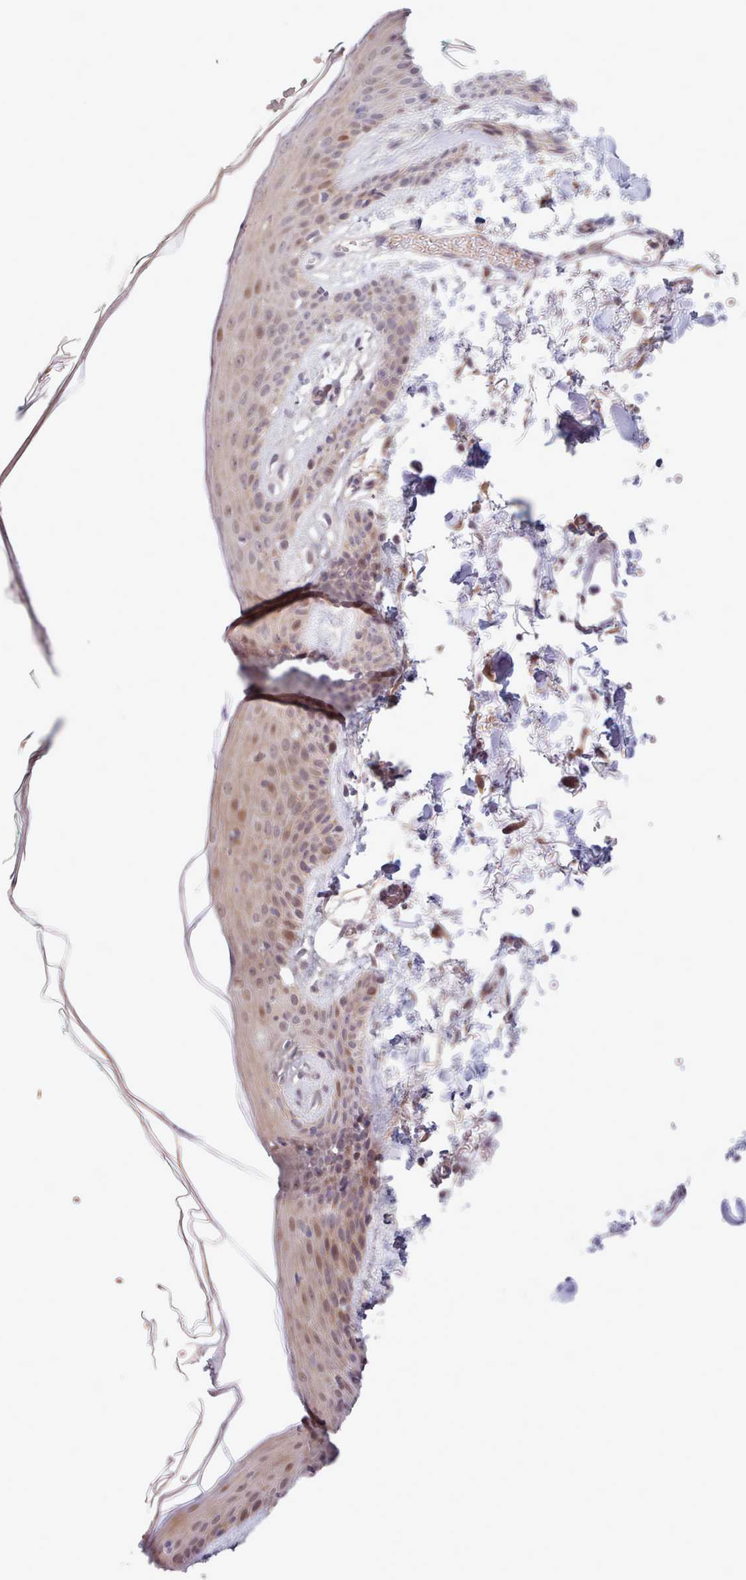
{"staining": {"intensity": "negative", "quantity": "none", "location": "none"}, "tissue": "skin", "cell_type": "Fibroblasts", "image_type": "normal", "snomed": [{"axis": "morphology", "description": "Normal tissue, NOS"}, {"axis": "topography", "description": "Skin"}], "caption": "The photomicrograph shows no staining of fibroblasts in normal skin. (DAB (3,3'-diaminobenzidine) immunohistochemistry (IHC), high magnification).", "gene": "KBTBD6", "patient": {"sex": "male", "age": 79}}